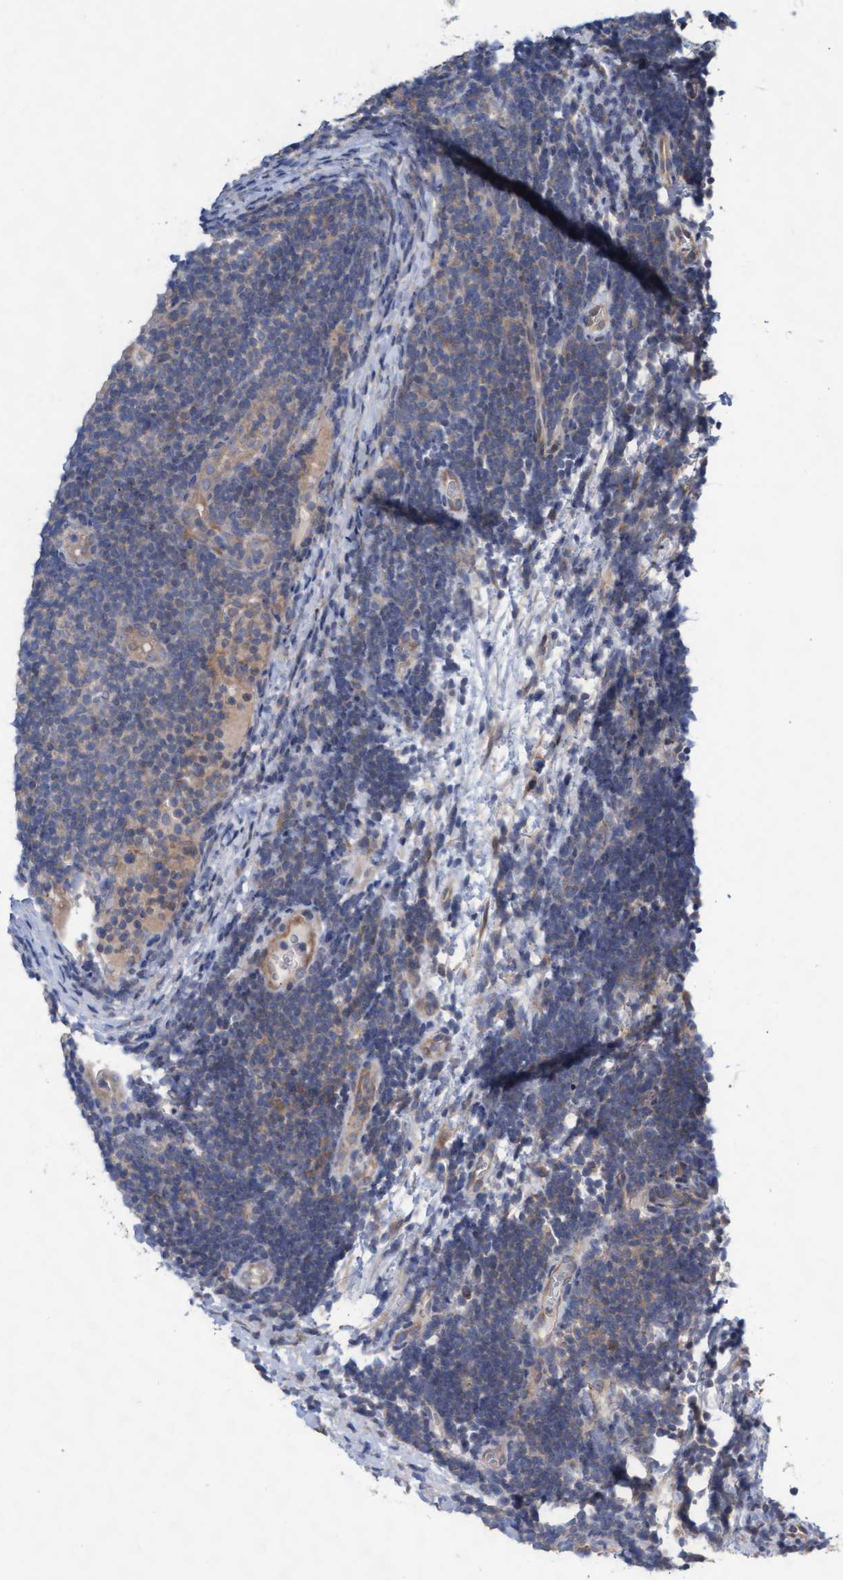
{"staining": {"intensity": "weak", "quantity": "<25%", "location": "cytoplasmic/membranous"}, "tissue": "lymphoma", "cell_type": "Tumor cells", "image_type": "cancer", "snomed": [{"axis": "morphology", "description": "Malignant lymphoma, non-Hodgkin's type, Low grade"}, {"axis": "topography", "description": "Lymph node"}], "caption": "A micrograph of human lymphoma is negative for staining in tumor cells.", "gene": "ABCF2", "patient": {"sex": "male", "age": 83}}